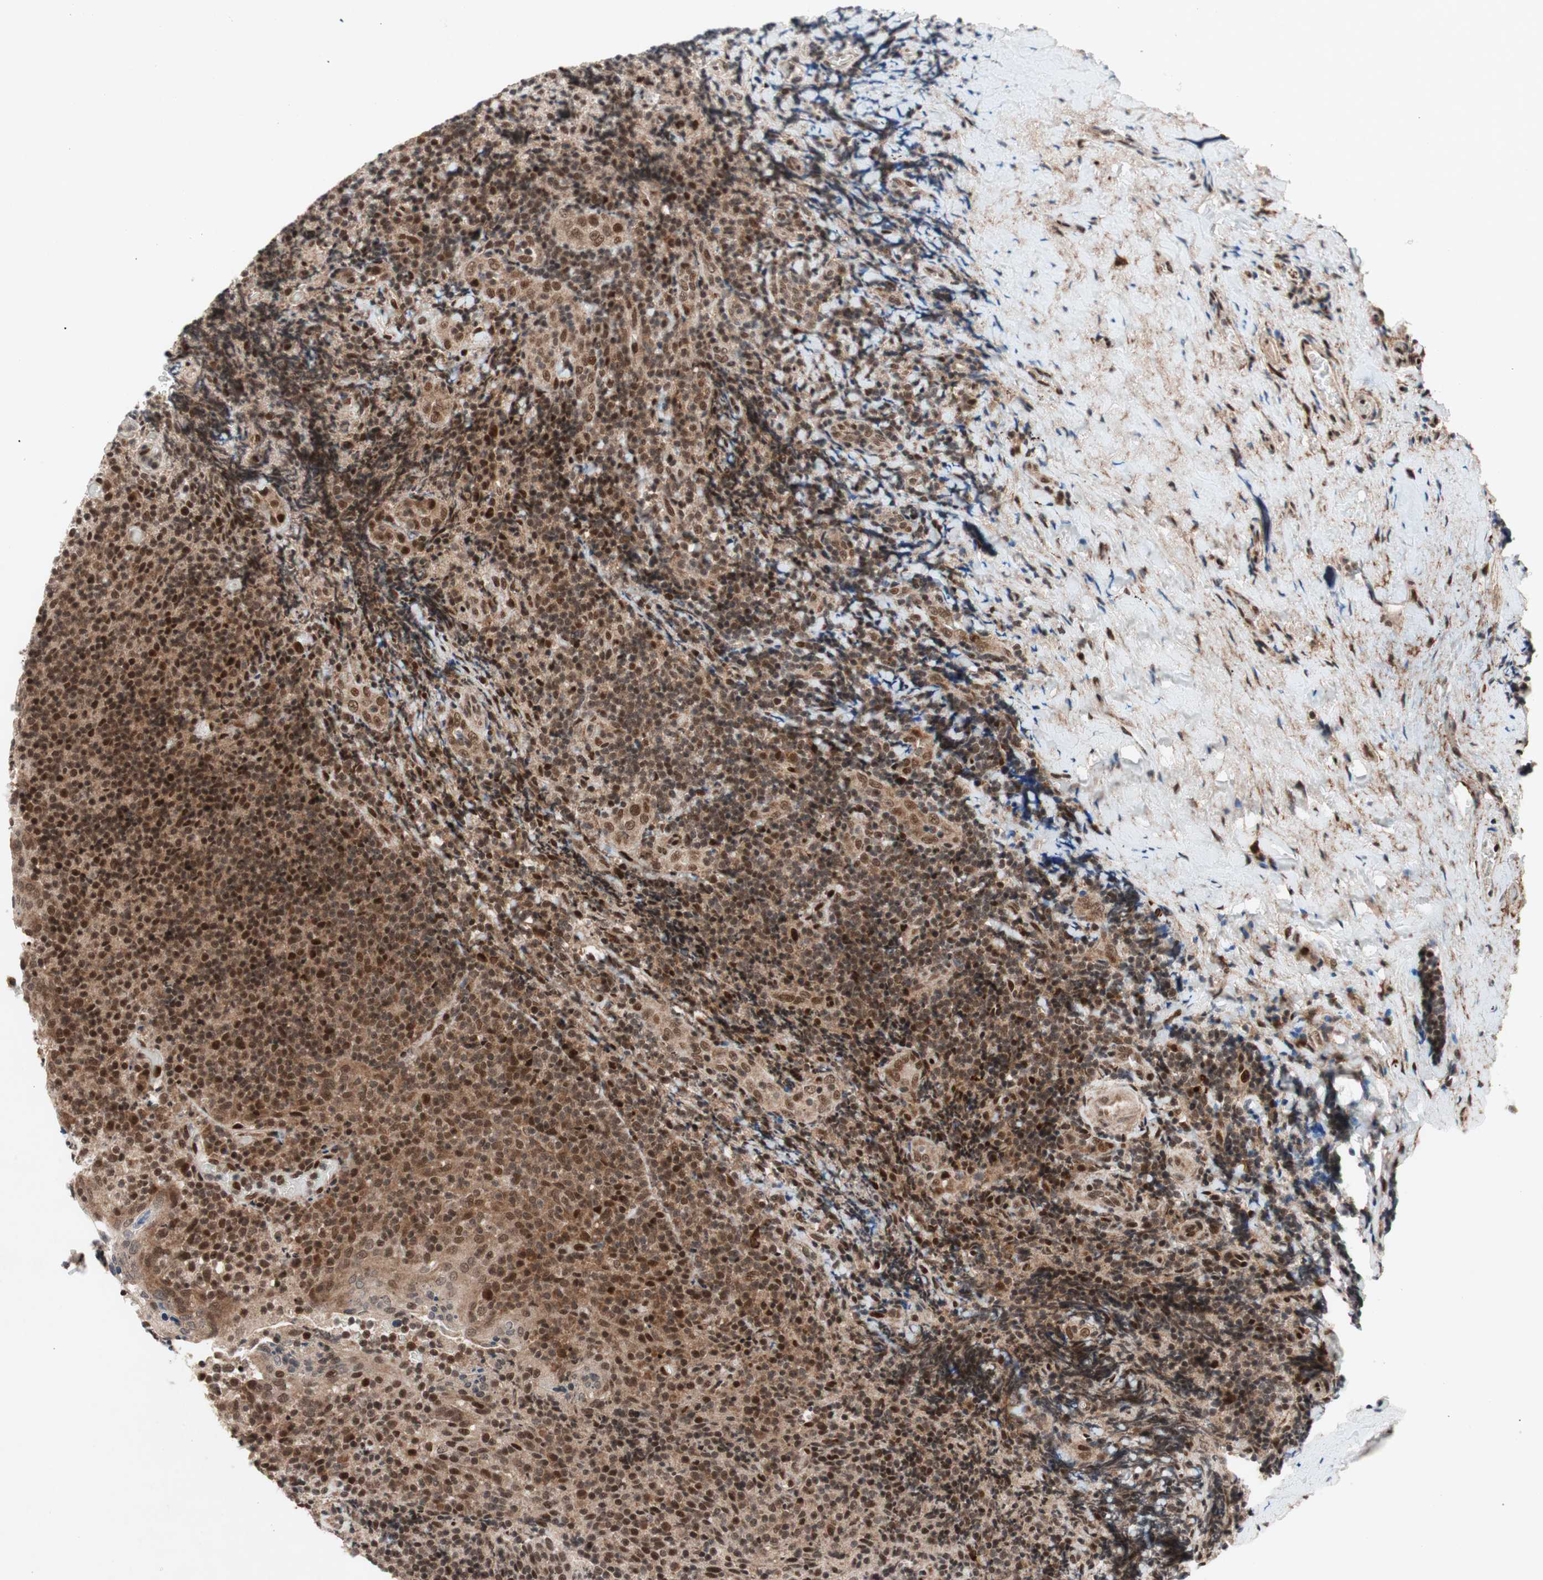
{"staining": {"intensity": "strong", "quantity": ">75%", "location": "nuclear"}, "tissue": "lymphoma", "cell_type": "Tumor cells", "image_type": "cancer", "snomed": [{"axis": "morphology", "description": "Malignant lymphoma, non-Hodgkin's type, High grade"}, {"axis": "topography", "description": "Tonsil"}], "caption": "Immunohistochemistry (IHC) (DAB (3,3'-diaminobenzidine)) staining of high-grade malignant lymphoma, non-Hodgkin's type demonstrates strong nuclear protein positivity in approximately >75% of tumor cells.", "gene": "TCF12", "patient": {"sex": "female", "age": 36}}